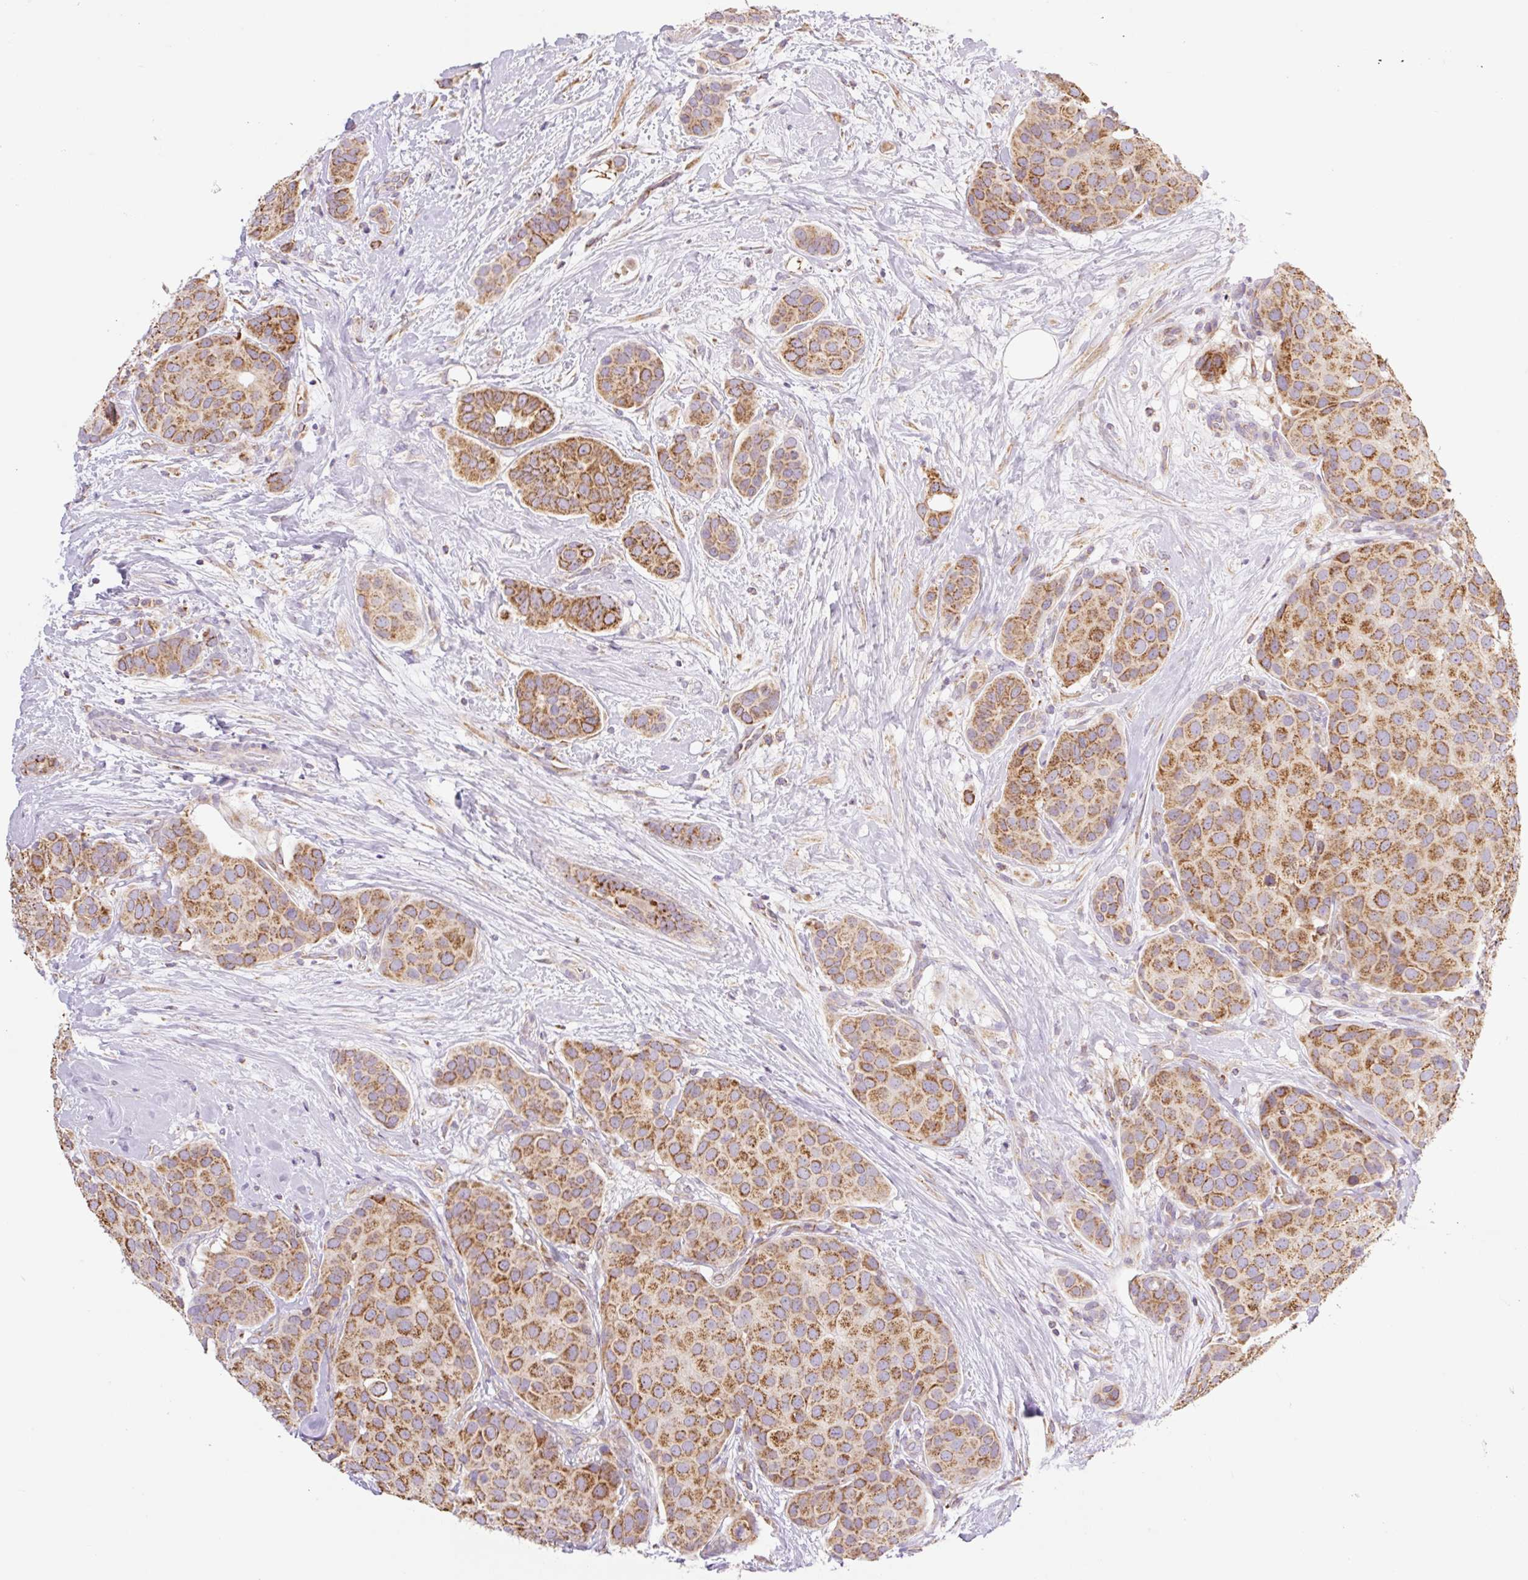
{"staining": {"intensity": "strong", "quantity": ">75%", "location": "cytoplasmic/membranous"}, "tissue": "breast cancer", "cell_type": "Tumor cells", "image_type": "cancer", "snomed": [{"axis": "morphology", "description": "Duct carcinoma"}, {"axis": "topography", "description": "Breast"}], "caption": "Breast intraductal carcinoma stained with a brown dye displays strong cytoplasmic/membranous positive positivity in about >75% of tumor cells.", "gene": "GOSR2", "patient": {"sex": "female", "age": 70}}